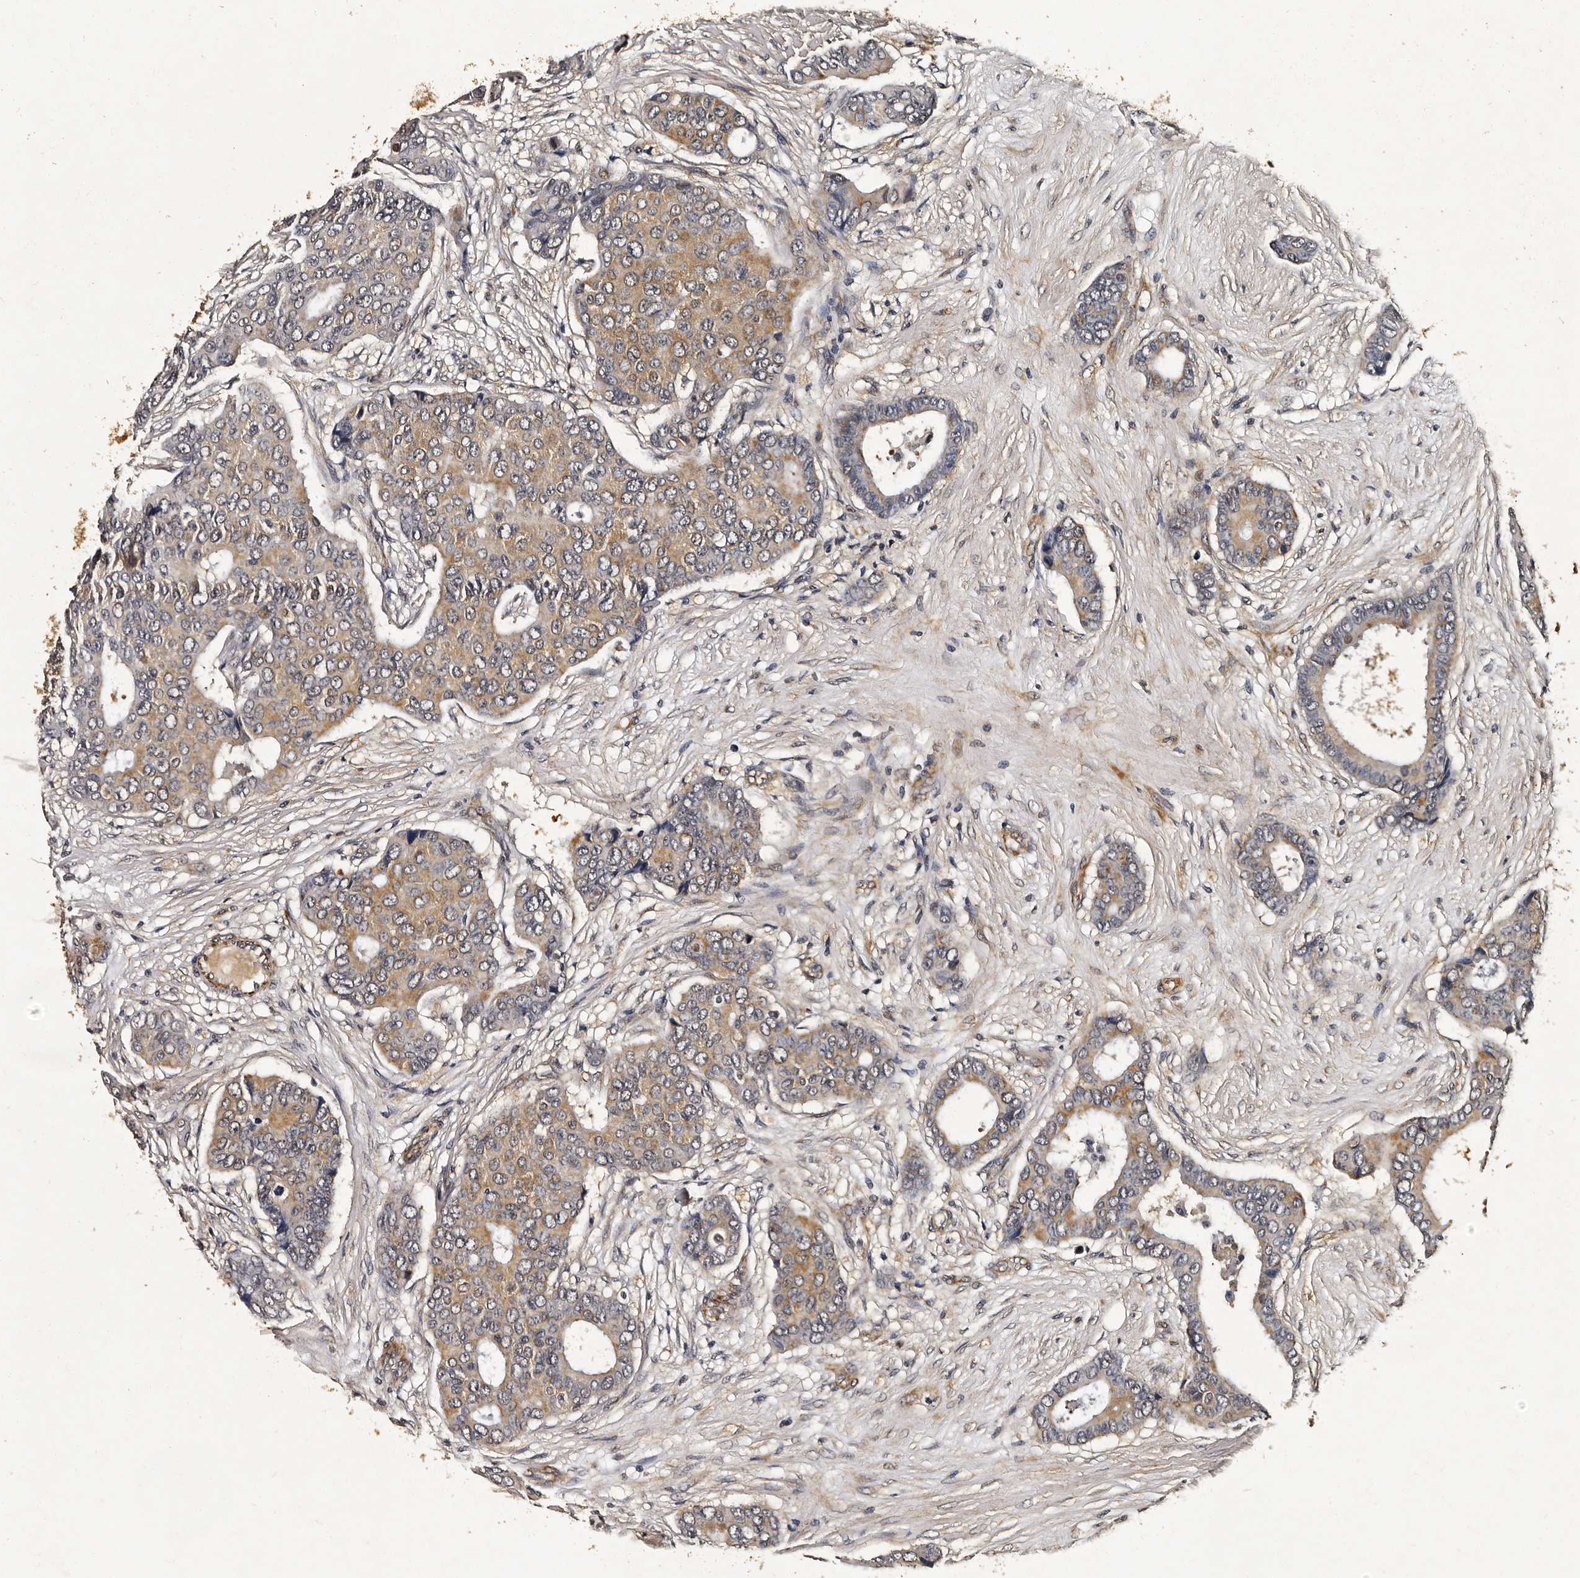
{"staining": {"intensity": "moderate", "quantity": ">75%", "location": "cytoplasmic/membranous"}, "tissue": "breast cancer", "cell_type": "Tumor cells", "image_type": "cancer", "snomed": [{"axis": "morphology", "description": "Duct carcinoma"}, {"axis": "topography", "description": "Breast"}], "caption": "Immunohistochemical staining of human invasive ductal carcinoma (breast) shows medium levels of moderate cytoplasmic/membranous positivity in about >75% of tumor cells.", "gene": "CPNE3", "patient": {"sex": "female", "age": 75}}